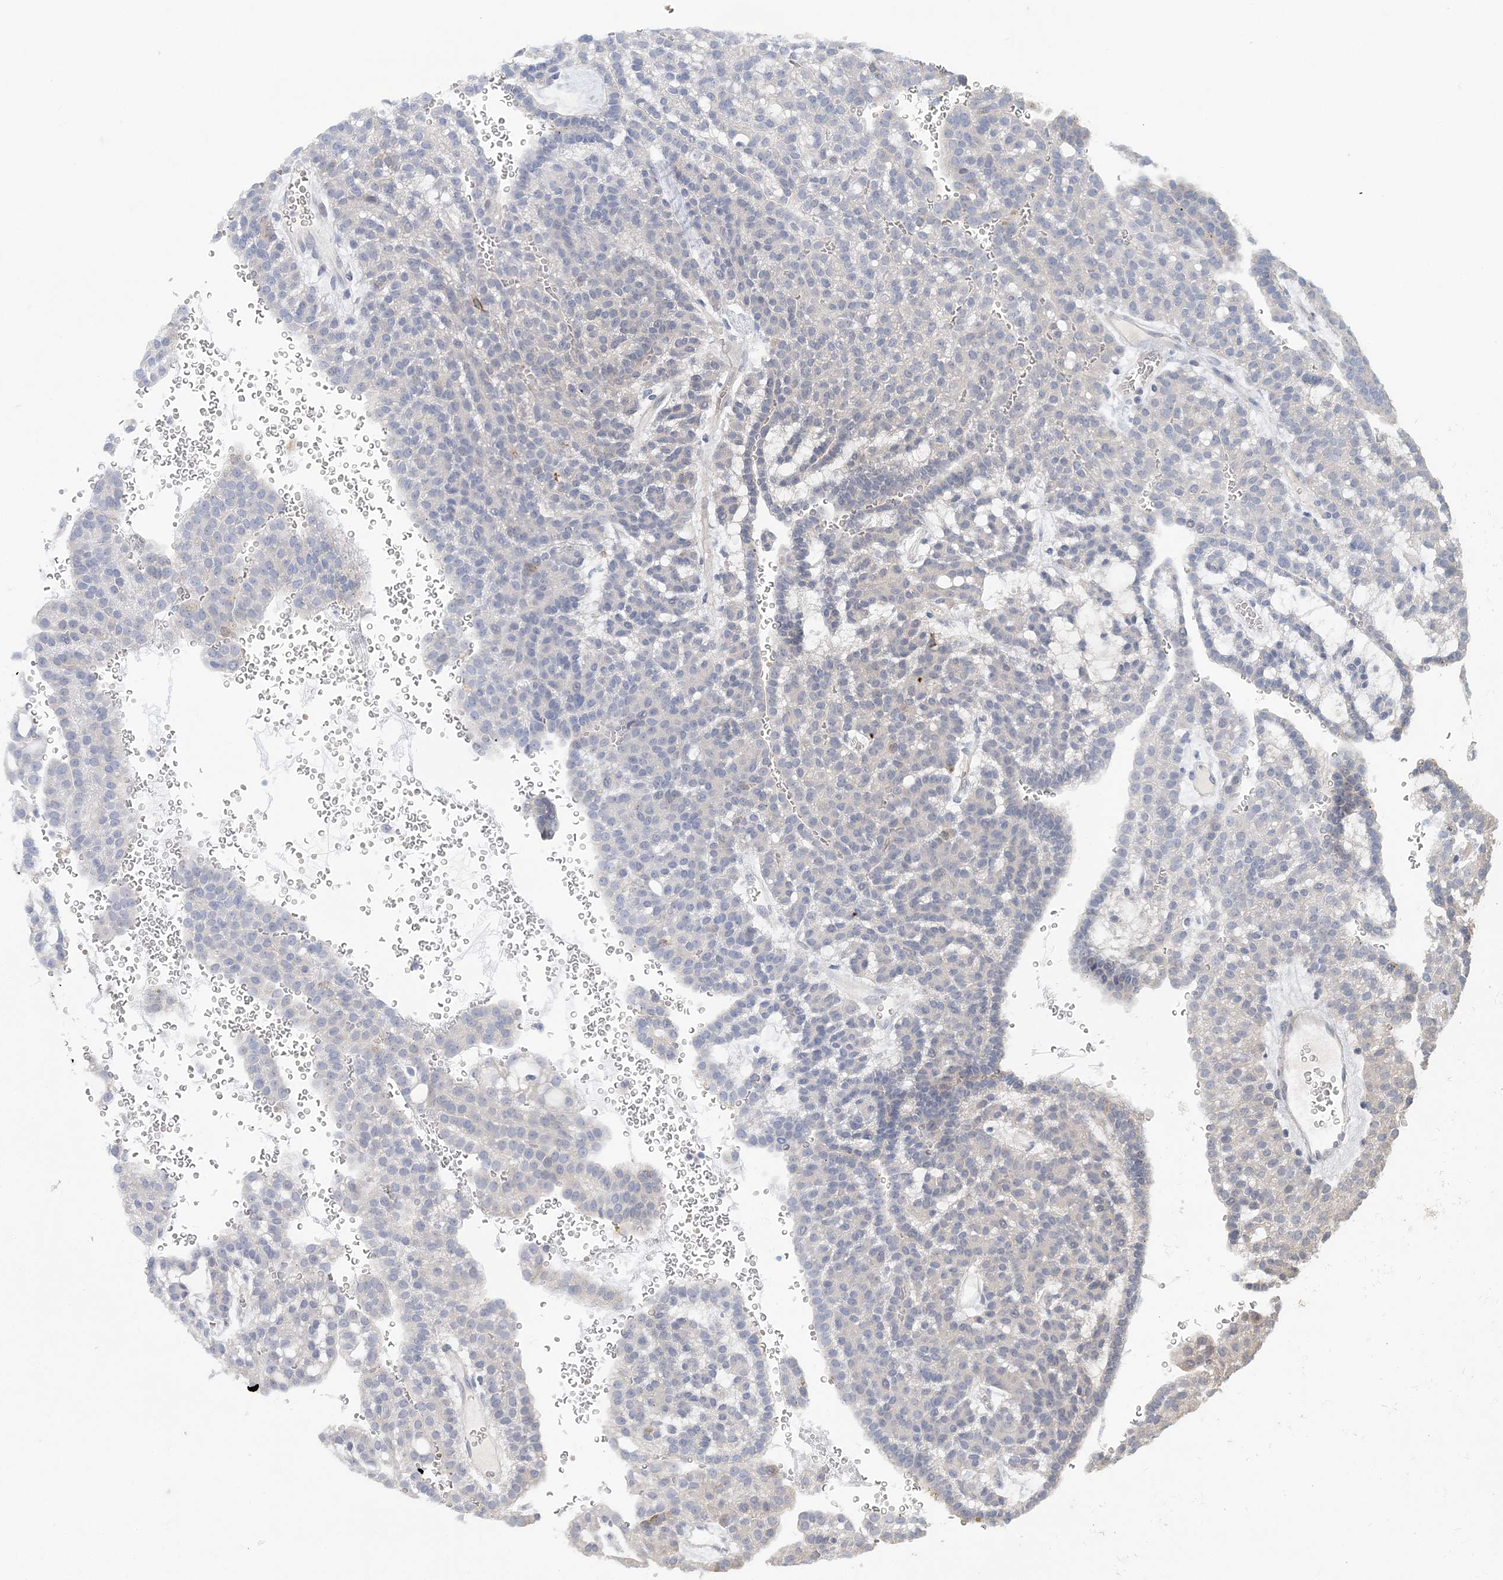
{"staining": {"intensity": "negative", "quantity": "none", "location": "none"}, "tissue": "renal cancer", "cell_type": "Tumor cells", "image_type": "cancer", "snomed": [{"axis": "morphology", "description": "Adenocarcinoma, NOS"}, {"axis": "topography", "description": "Kidney"}], "caption": "A photomicrograph of human renal cancer (adenocarcinoma) is negative for staining in tumor cells.", "gene": "LRRIQ4", "patient": {"sex": "male", "age": 63}}